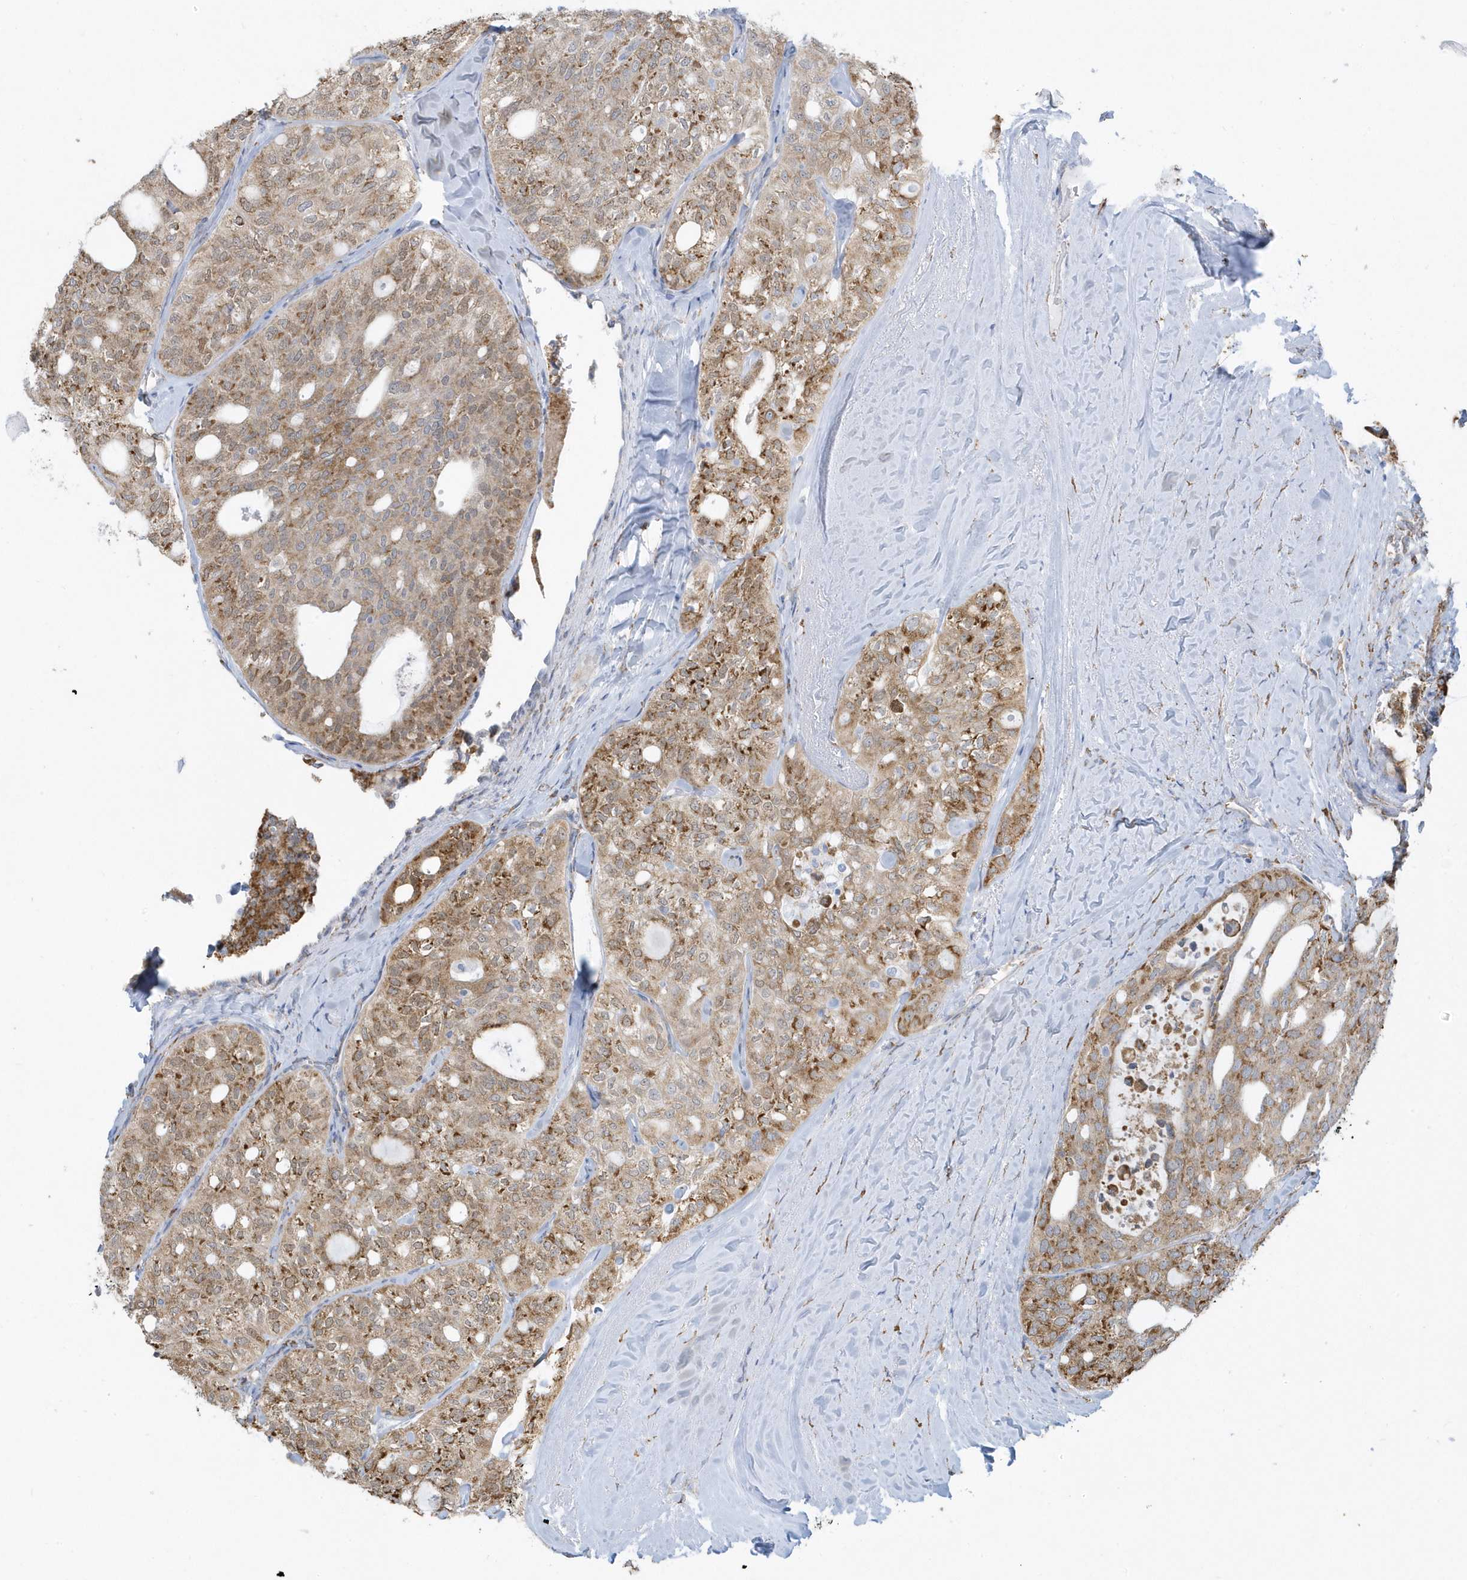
{"staining": {"intensity": "moderate", "quantity": ">75%", "location": "cytoplasmic/membranous"}, "tissue": "thyroid cancer", "cell_type": "Tumor cells", "image_type": "cancer", "snomed": [{"axis": "morphology", "description": "Follicular adenoma carcinoma, NOS"}, {"axis": "topography", "description": "Thyroid gland"}], "caption": "Protein analysis of thyroid cancer tissue demonstrates moderate cytoplasmic/membranous staining in approximately >75% of tumor cells.", "gene": "DCAF1", "patient": {"sex": "male", "age": 75}}